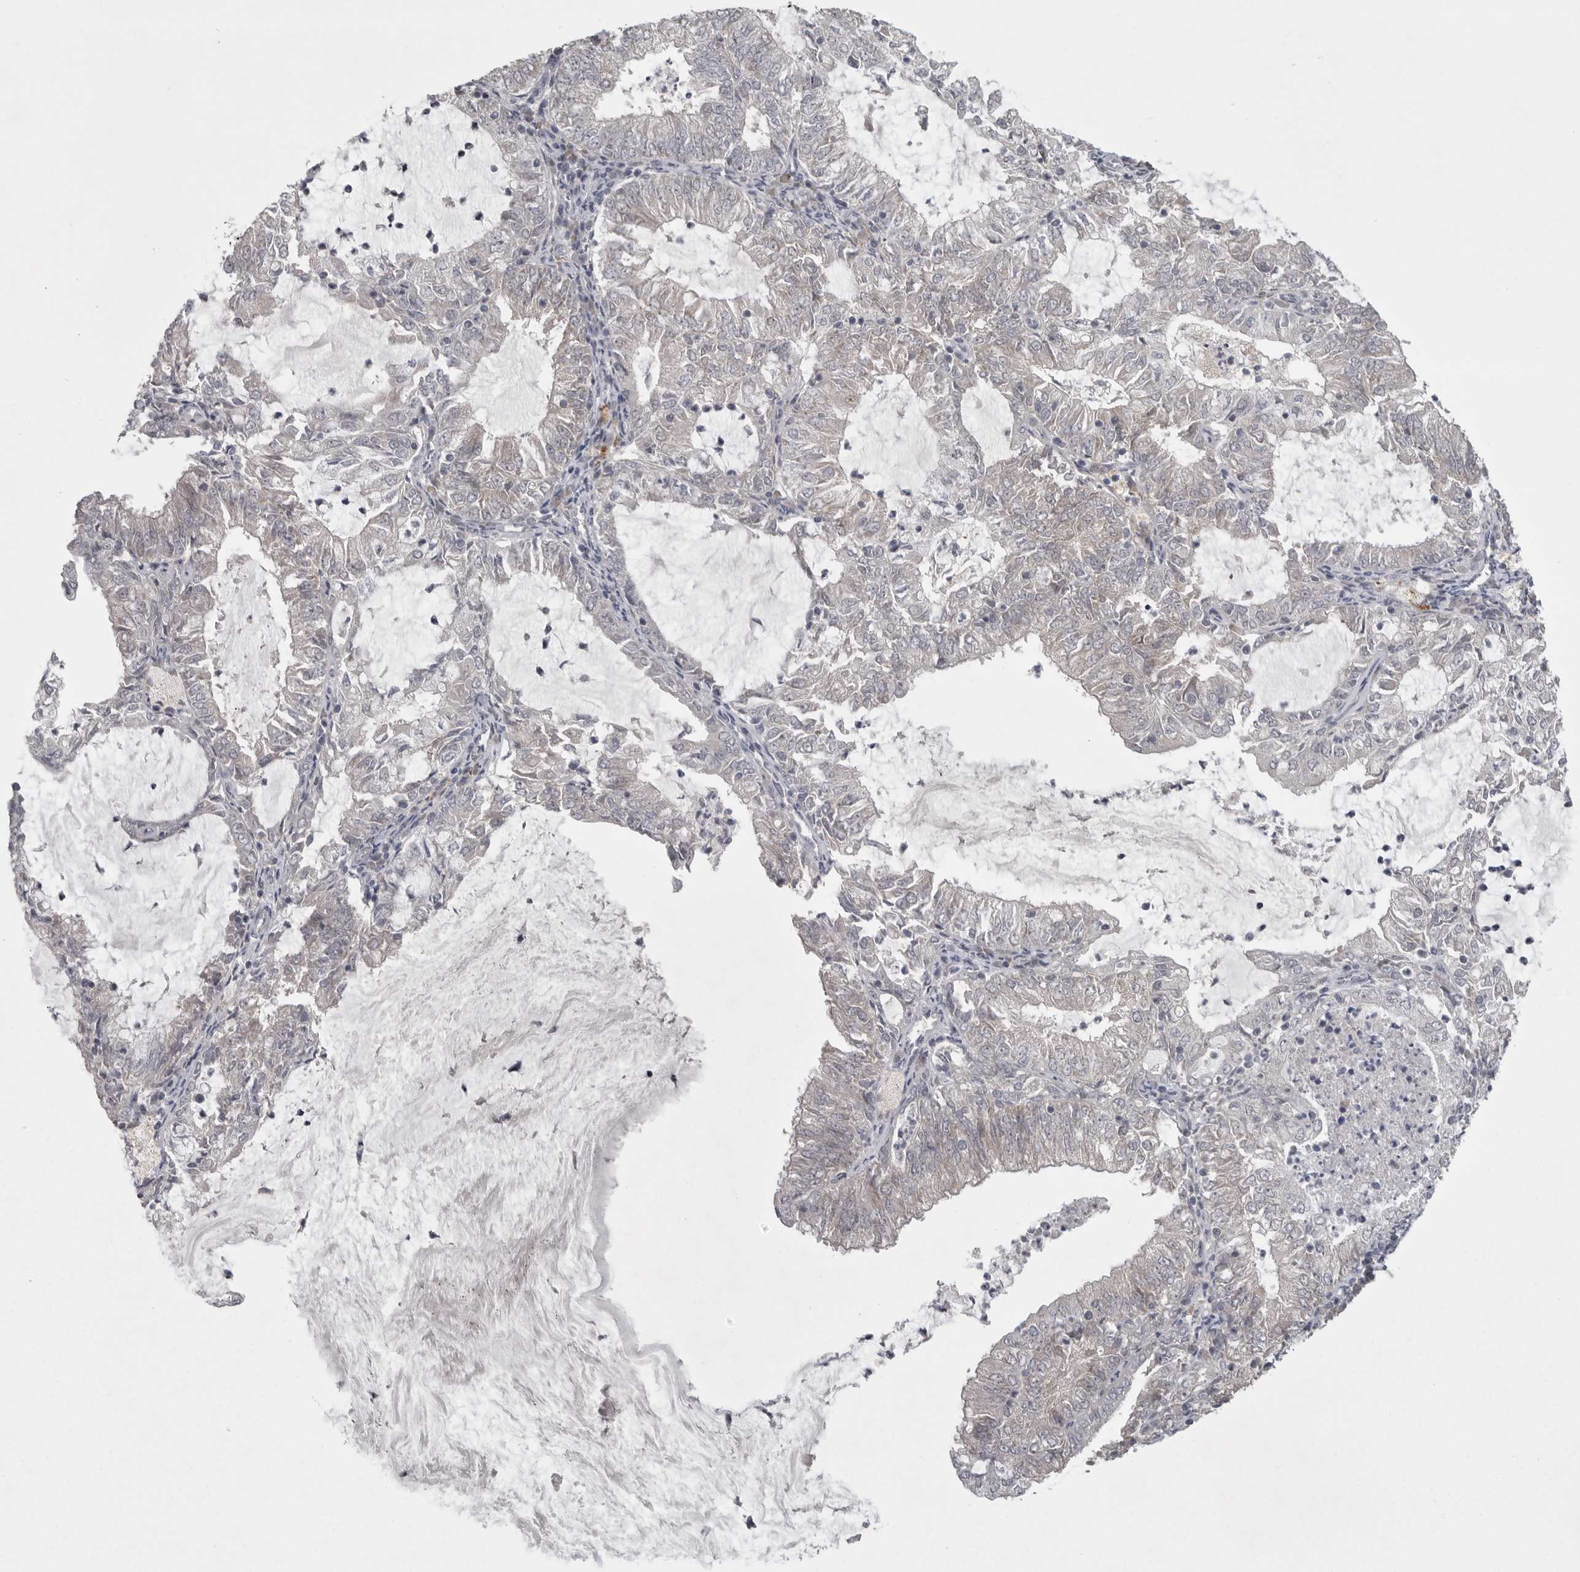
{"staining": {"intensity": "negative", "quantity": "none", "location": "none"}, "tissue": "endometrial cancer", "cell_type": "Tumor cells", "image_type": "cancer", "snomed": [{"axis": "morphology", "description": "Adenocarcinoma, NOS"}, {"axis": "topography", "description": "Endometrium"}], "caption": "Immunohistochemical staining of human adenocarcinoma (endometrial) shows no significant staining in tumor cells. The staining was performed using DAB (3,3'-diaminobenzidine) to visualize the protein expression in brown, while the nuclei were stained in blue with hematoxylin (Magnification: 20x).", "gene": "PHF13", "patient": {"sex": "female", "age": 57}}